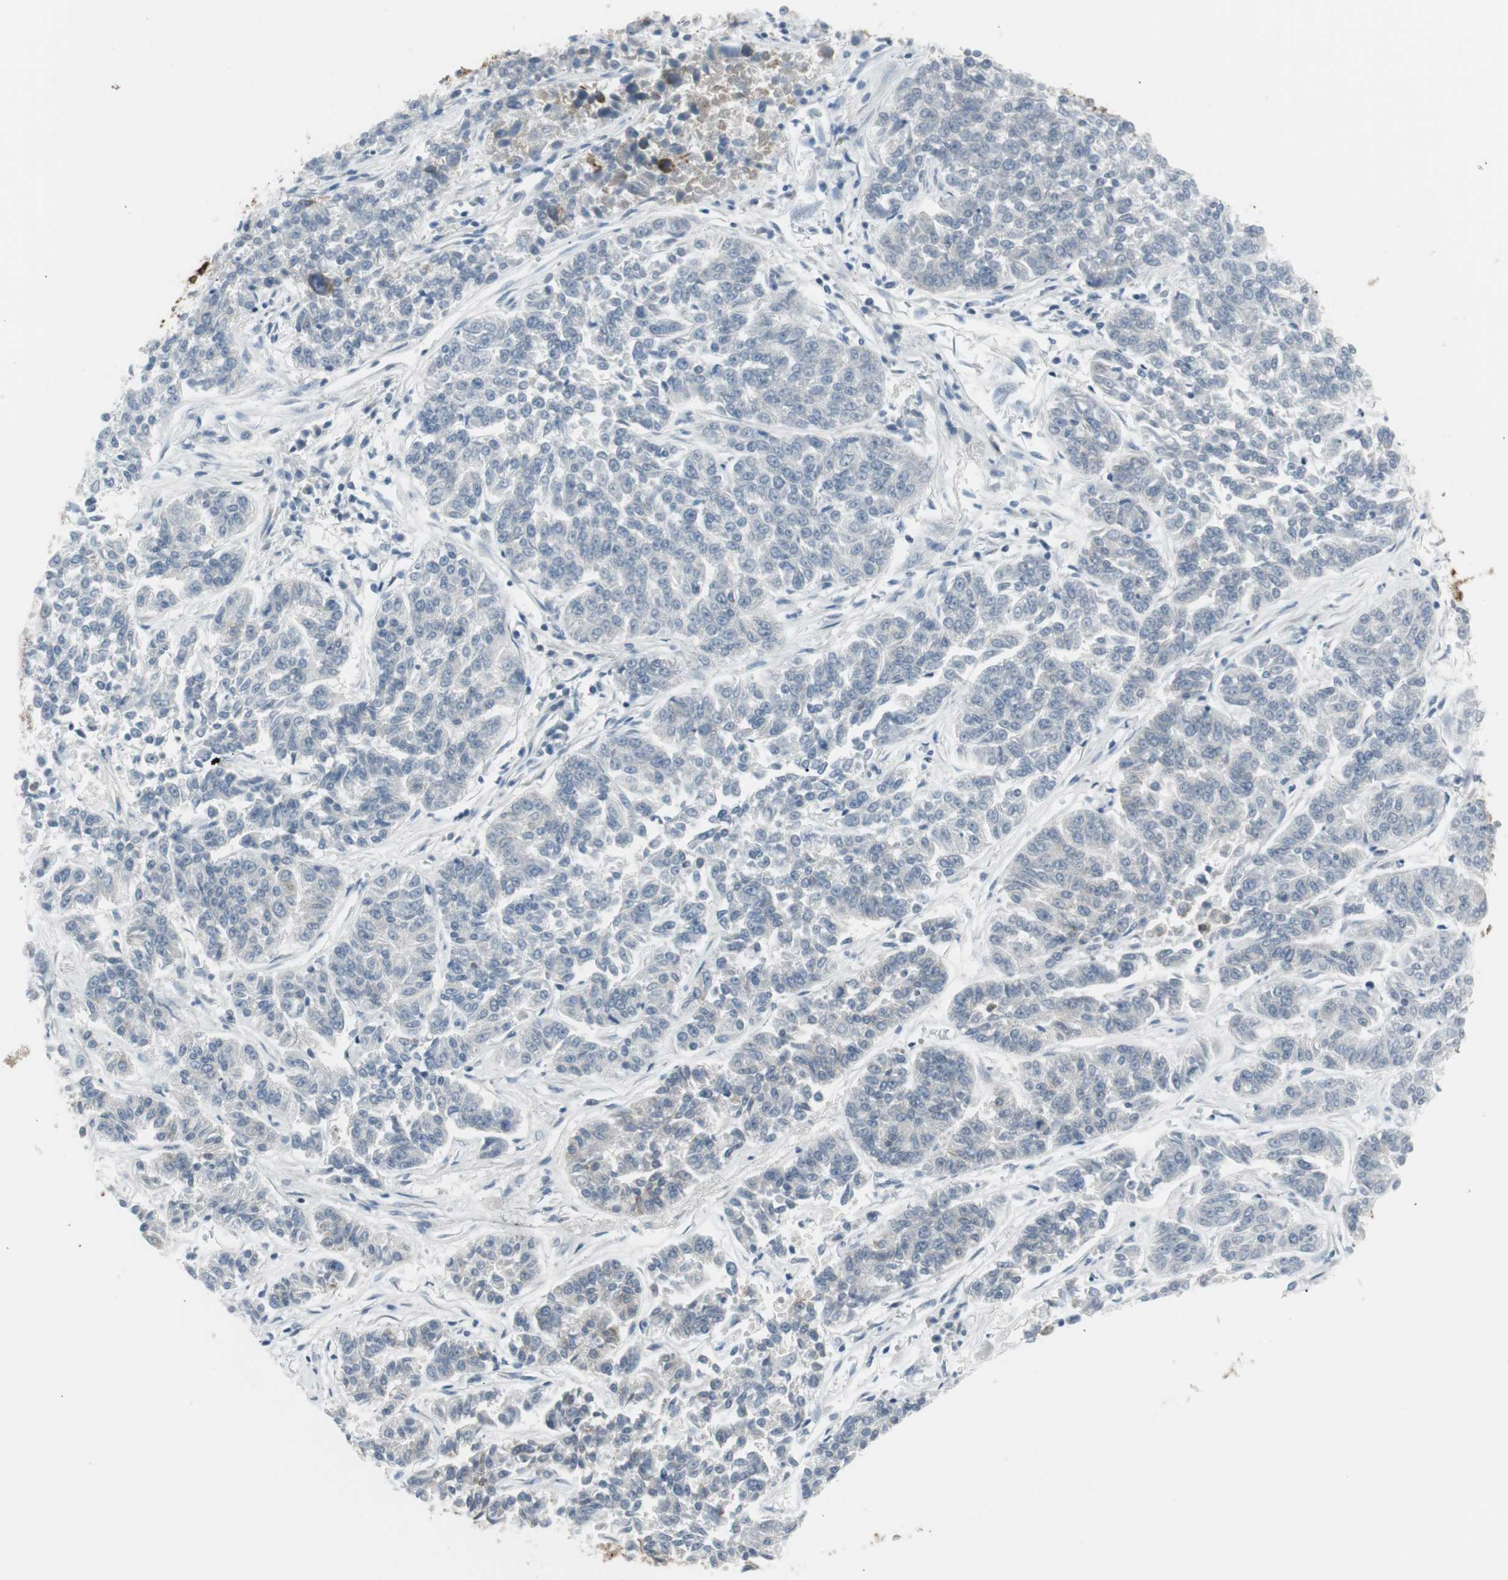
{"staining": {"intensity": "negative", "quantity": "none", "location": "none"}, "tissue": "lung cancer", "cell_type": "Tumor cells", "image_type": "cancer", "snomed": [{"axis": "morphology", "description": "Adenocarcinoma, NOS"}, {"axis": "topography", "description": "Lung"}], "caption": "Immunohistochemistry image of human lung cancer (adenocarcinoma) stained for a protein (brown), which displays no staining in tumor cells.", "gene": "AGR2", "patient": {"sex": "male", "age": 84}}